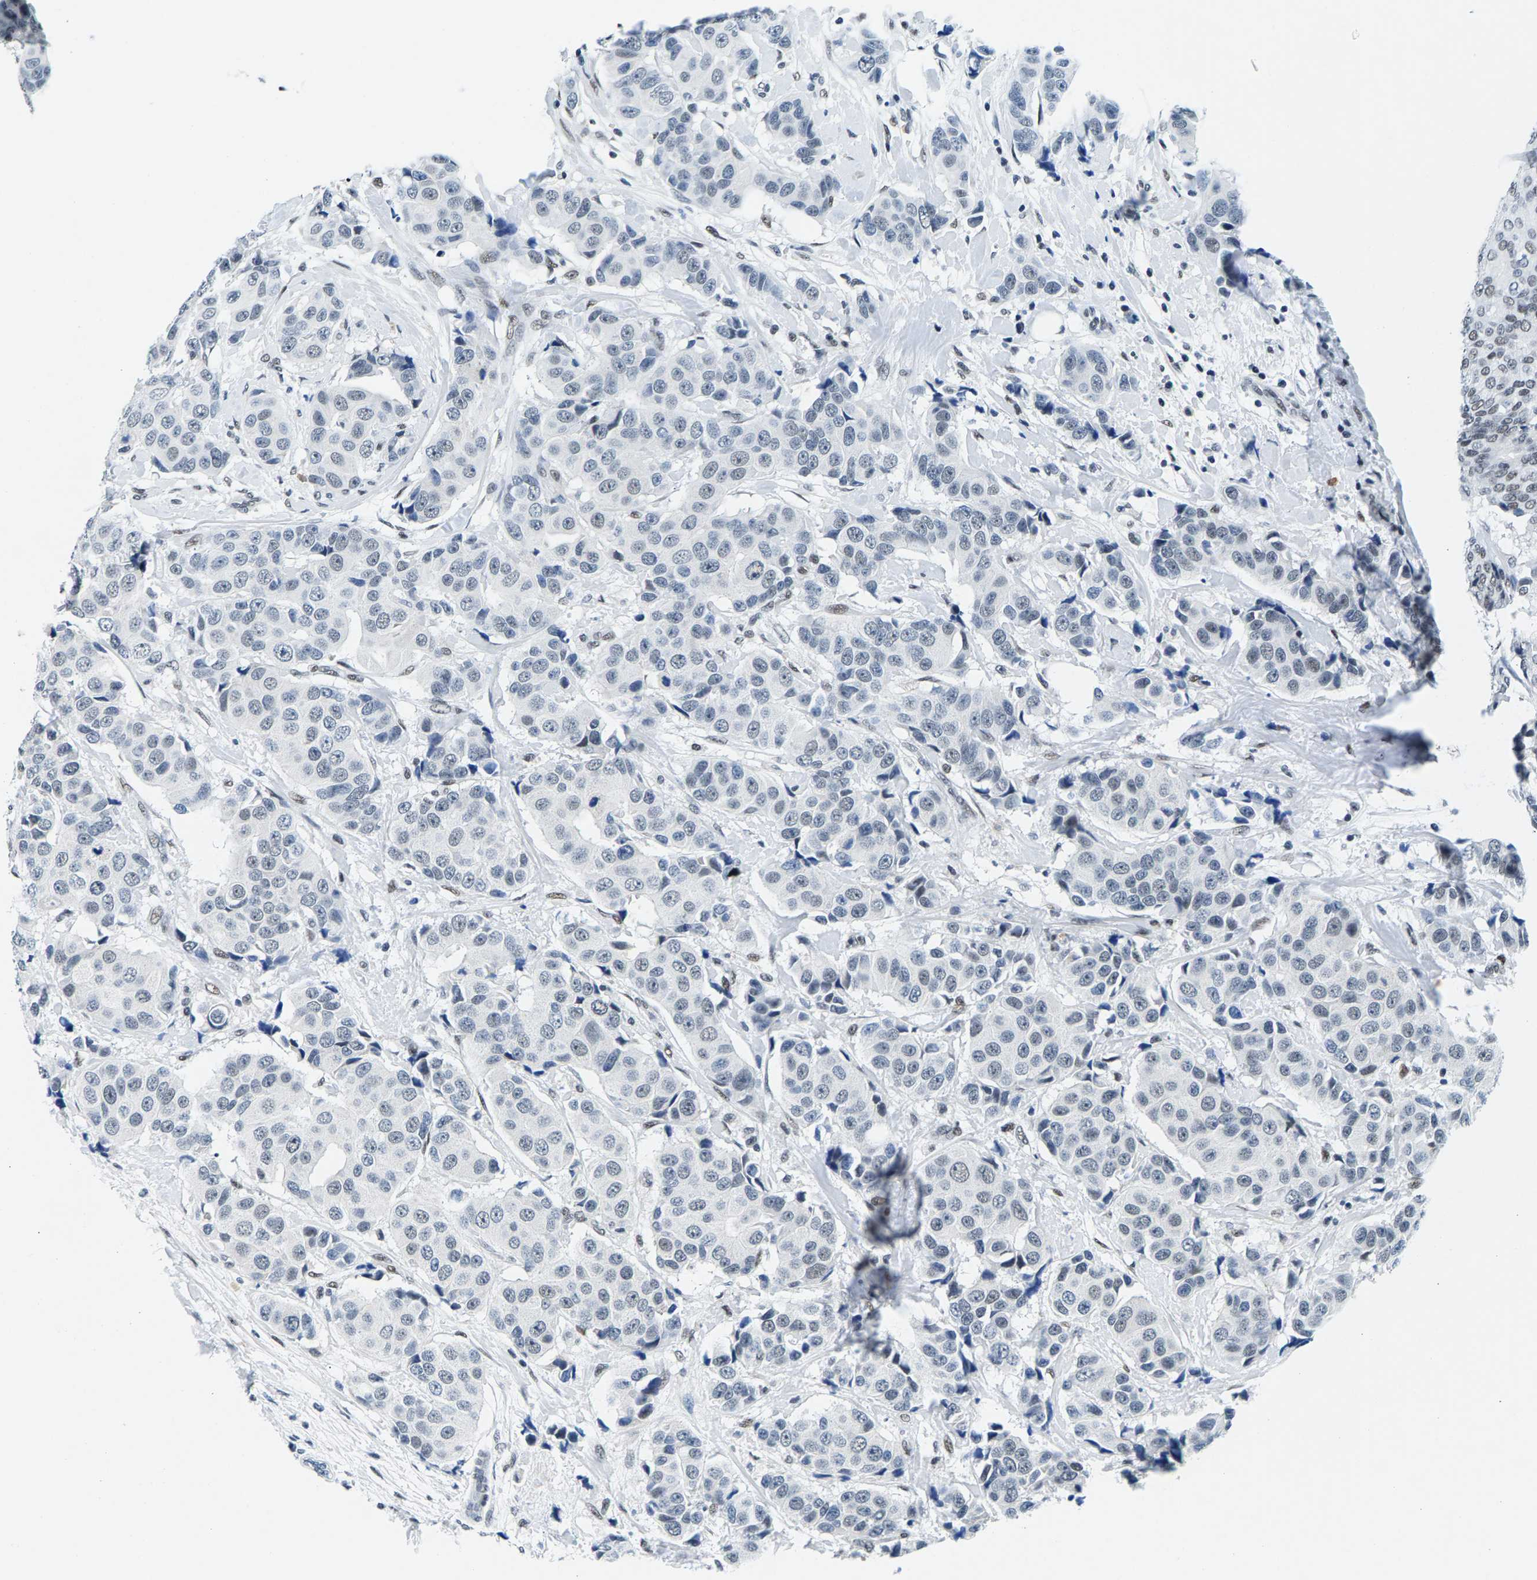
{"staining": {"intensity": "negative", "quantity": "none", "location": "none"}, "tissue": "breast cancer", "cell_type": "Tumor cells", "image_type": "cancer", "snomed": [{"axis": "morphology", "description": "Normal tissue, NOS"}, {"axis": "morphology", "description": "Duct carcinoma"}, {"axis": "topography", "description": "Breast"}], "caption": "Tumor cells are negative for brown protein staining in breast invasive ductal carcinoma.", "gene": "ATF2", "patient": {"sex": "female", "age": 39}}